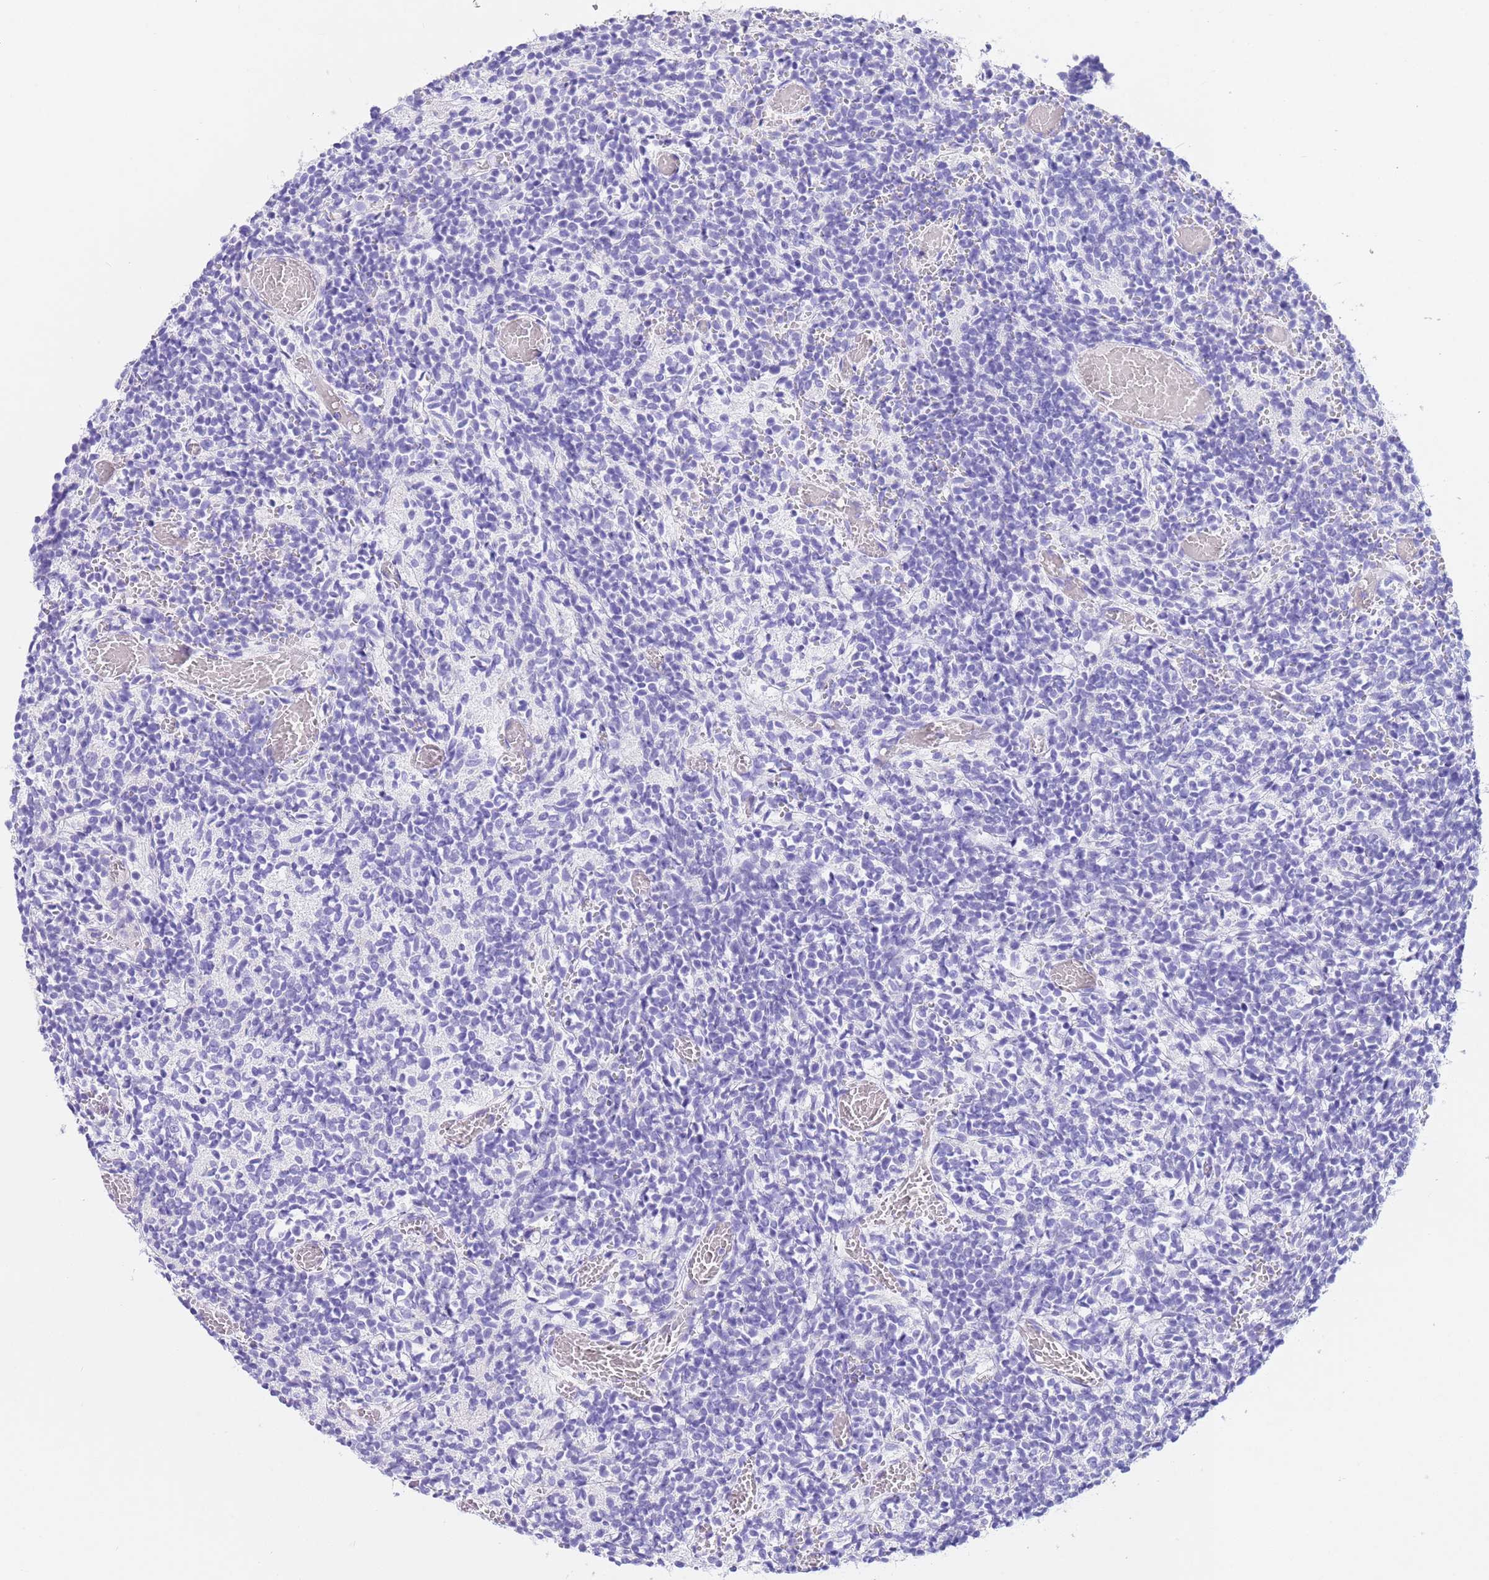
{"staining": {"intensity": "negative", "quantity": "none", "location": "none"}, "tissue": "glioma", "cell_type": "Tumor cells", "image_type": "cancer", "snomed": [{"axis": "morphology", "description": "Glioma, malignant, Low grade"}, {"axis": "topography", "description": "Brain"}], "caption": "An image of malignant glioma (low-grade) stained for a protein displays no brown staining in tumor cells.", "gene": "CPB1", "patient": {"sex": "female", "age": 1}}